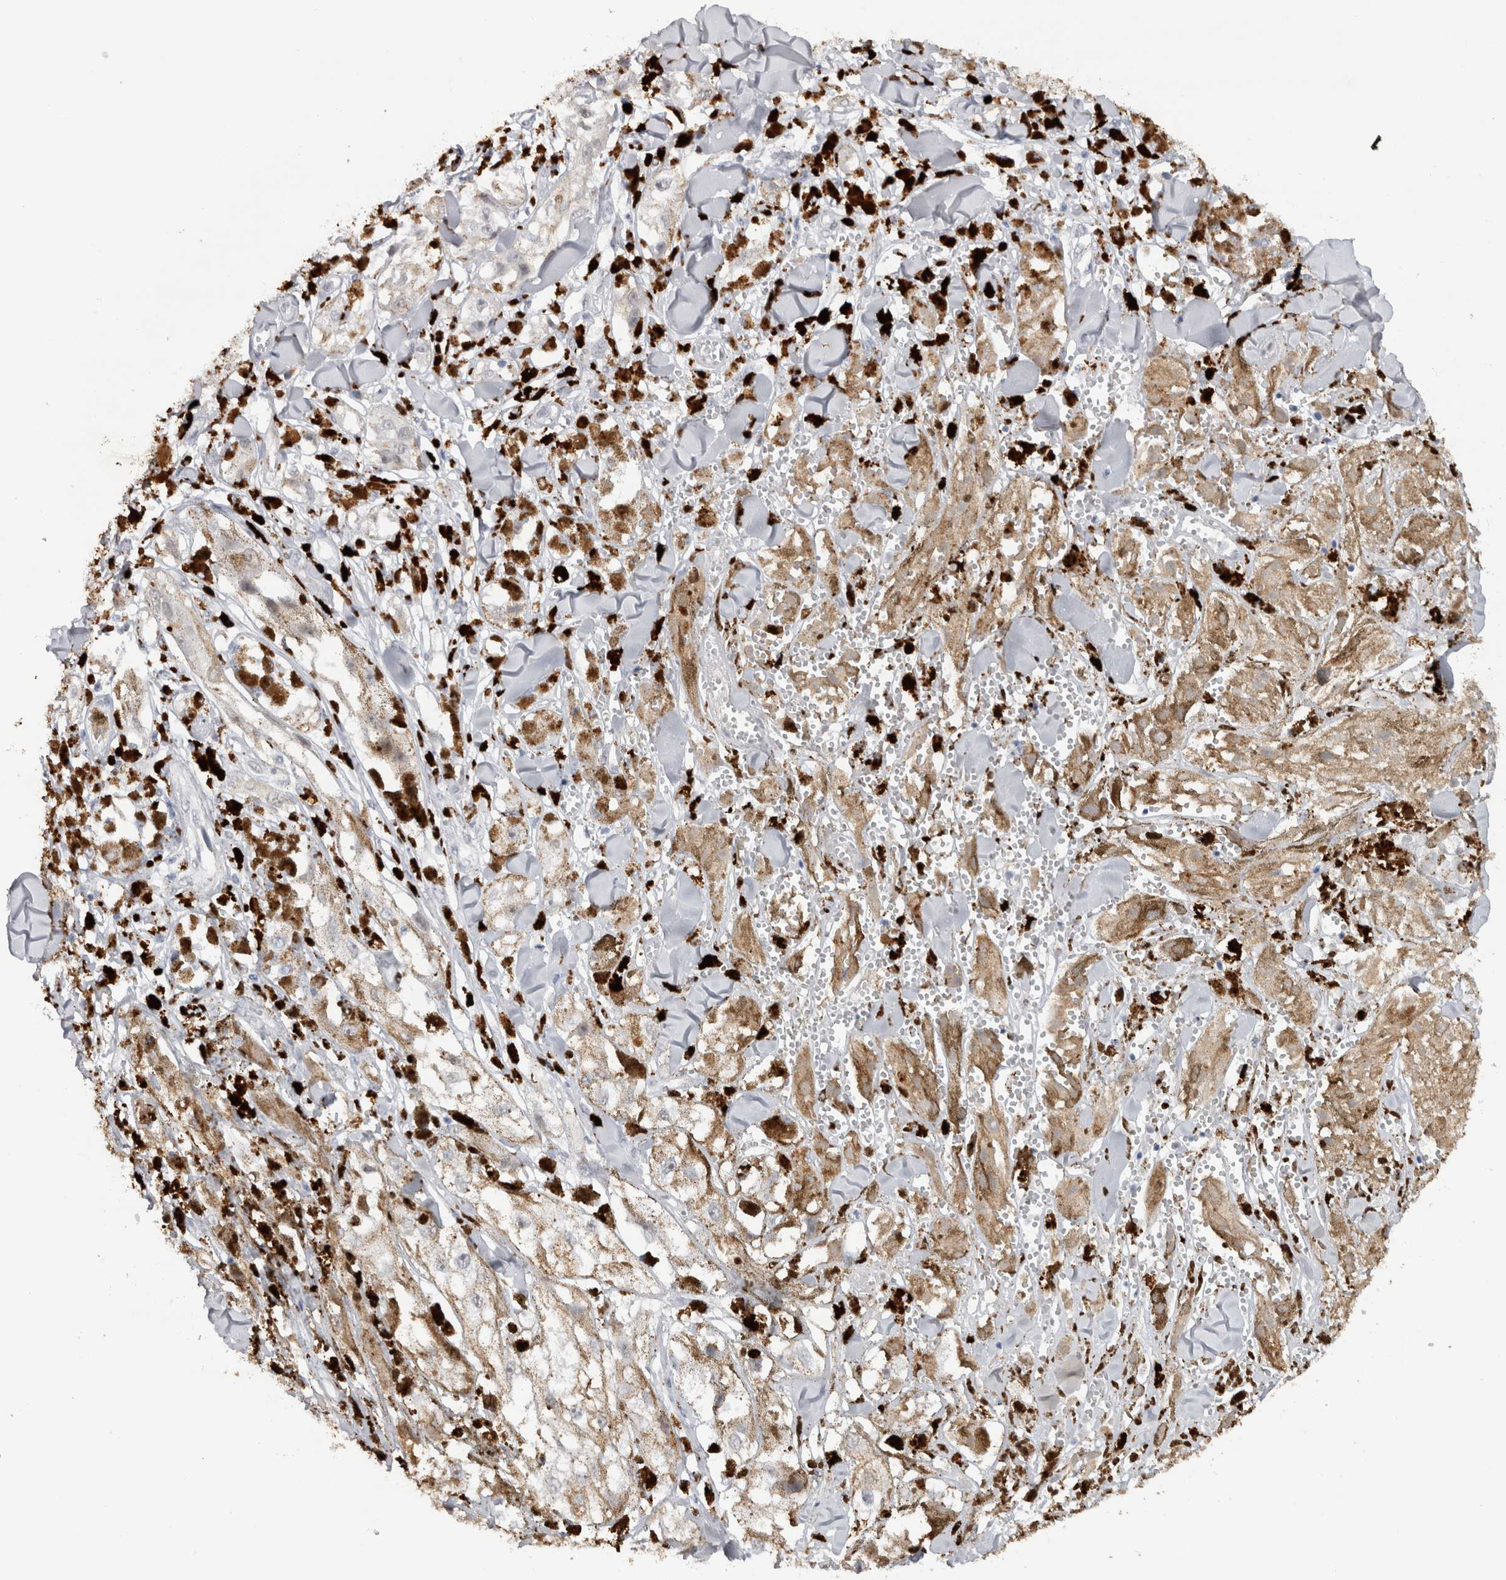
{"staining": {"intensity": "negative", "quantity": "none", "location": "none"}, "tissue": "melanoma", "cell_type": "Tumor cells", "image_type": "cancer", "snomed": [{"axis": "morphology", "description": "Malignant melanoma, NOS"}, {"axis": "topography", "description": "Skin"}], "caption": "DAB (3,3'-diaminobenzidine) immunohistochemical staining of melanoma displays no significant positivity in tumor cells. (DAB IHC, high magnification).", "gene": "CDH17", "patient": {"sex": "male", "age": 88}}